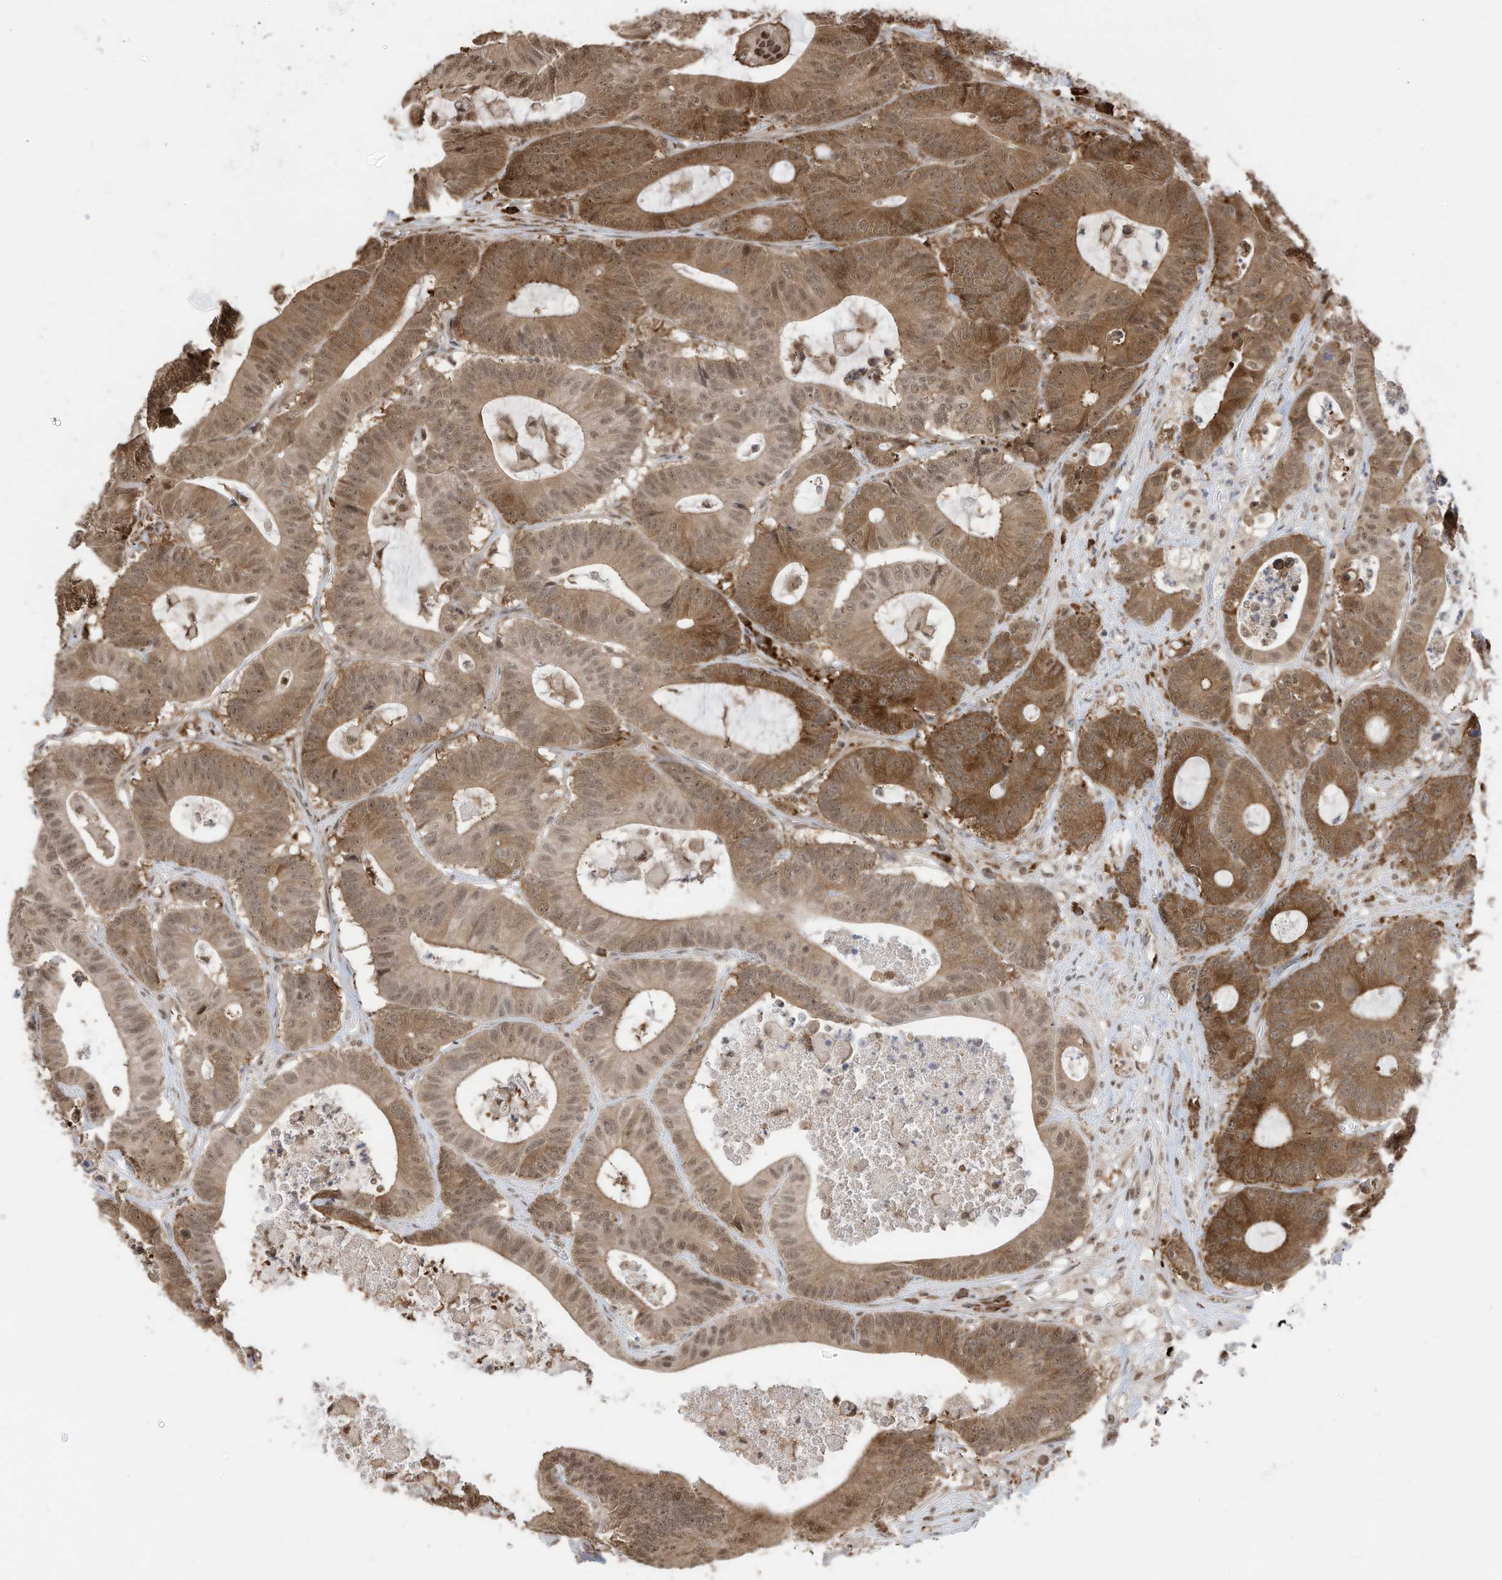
{"staining": {"intensity": "moderate", "quantity": ">75%", "location": "cytoplasmic/membranous,nuclear"}, "tissue": "colorectal cancer", "cell_type": "Tumor cells", "image_type": "cancer", "snomed": [{"axis": "morphology", "description": "Adenocarcinoma, NOS"}, {"axis": "topography", "description": "Colon"}], "caption": "A histopathology image showing moderate cytoplasmic/membranous and nuclear expression in approximately >75% of tumor cells in colorectal cancer, as visualized by brown immunohistochemical staining.", "gene": "ZNF195", "patient": {"sex": "female", "age": 84}}